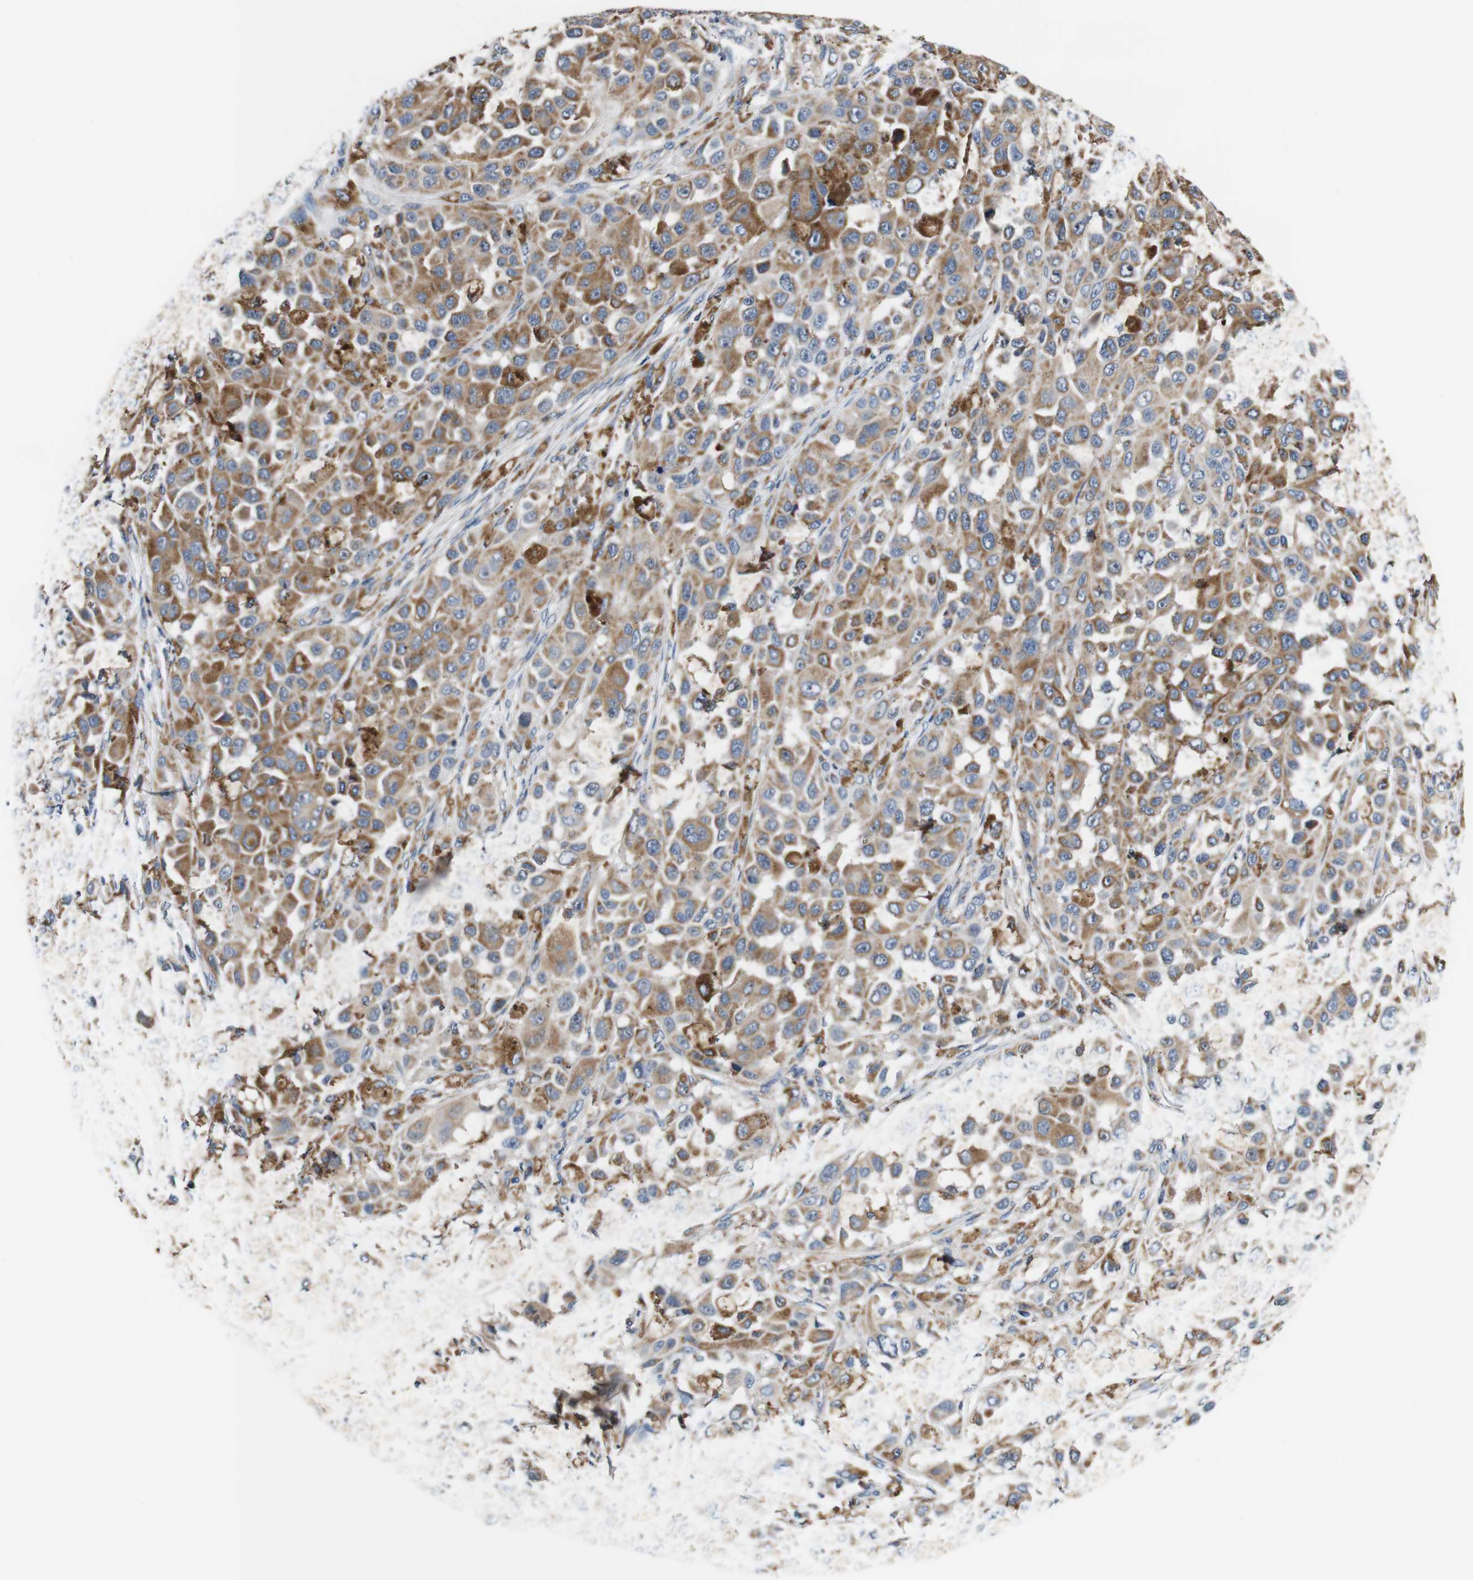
{"staining": {"intensity": "moderate", "quantity": ">75%", "location": "cytoplasmic/membranous"}, "tissue": "melanoma", "cell_type": "Tumor cells", "image_type": "cancer", "snomed": [{"axis": "morphology", "description": "Malignant melanoma, NOS"}, {"axis": "topography", "description": "Skin"}], "caption": "A photomicrograph of melanoma stained for a protein shows moderate cytoplasmic/membranous brown staining in tumor cells.", "gene": "LRP4", "patient": {"sex": "male", "age": 96}}